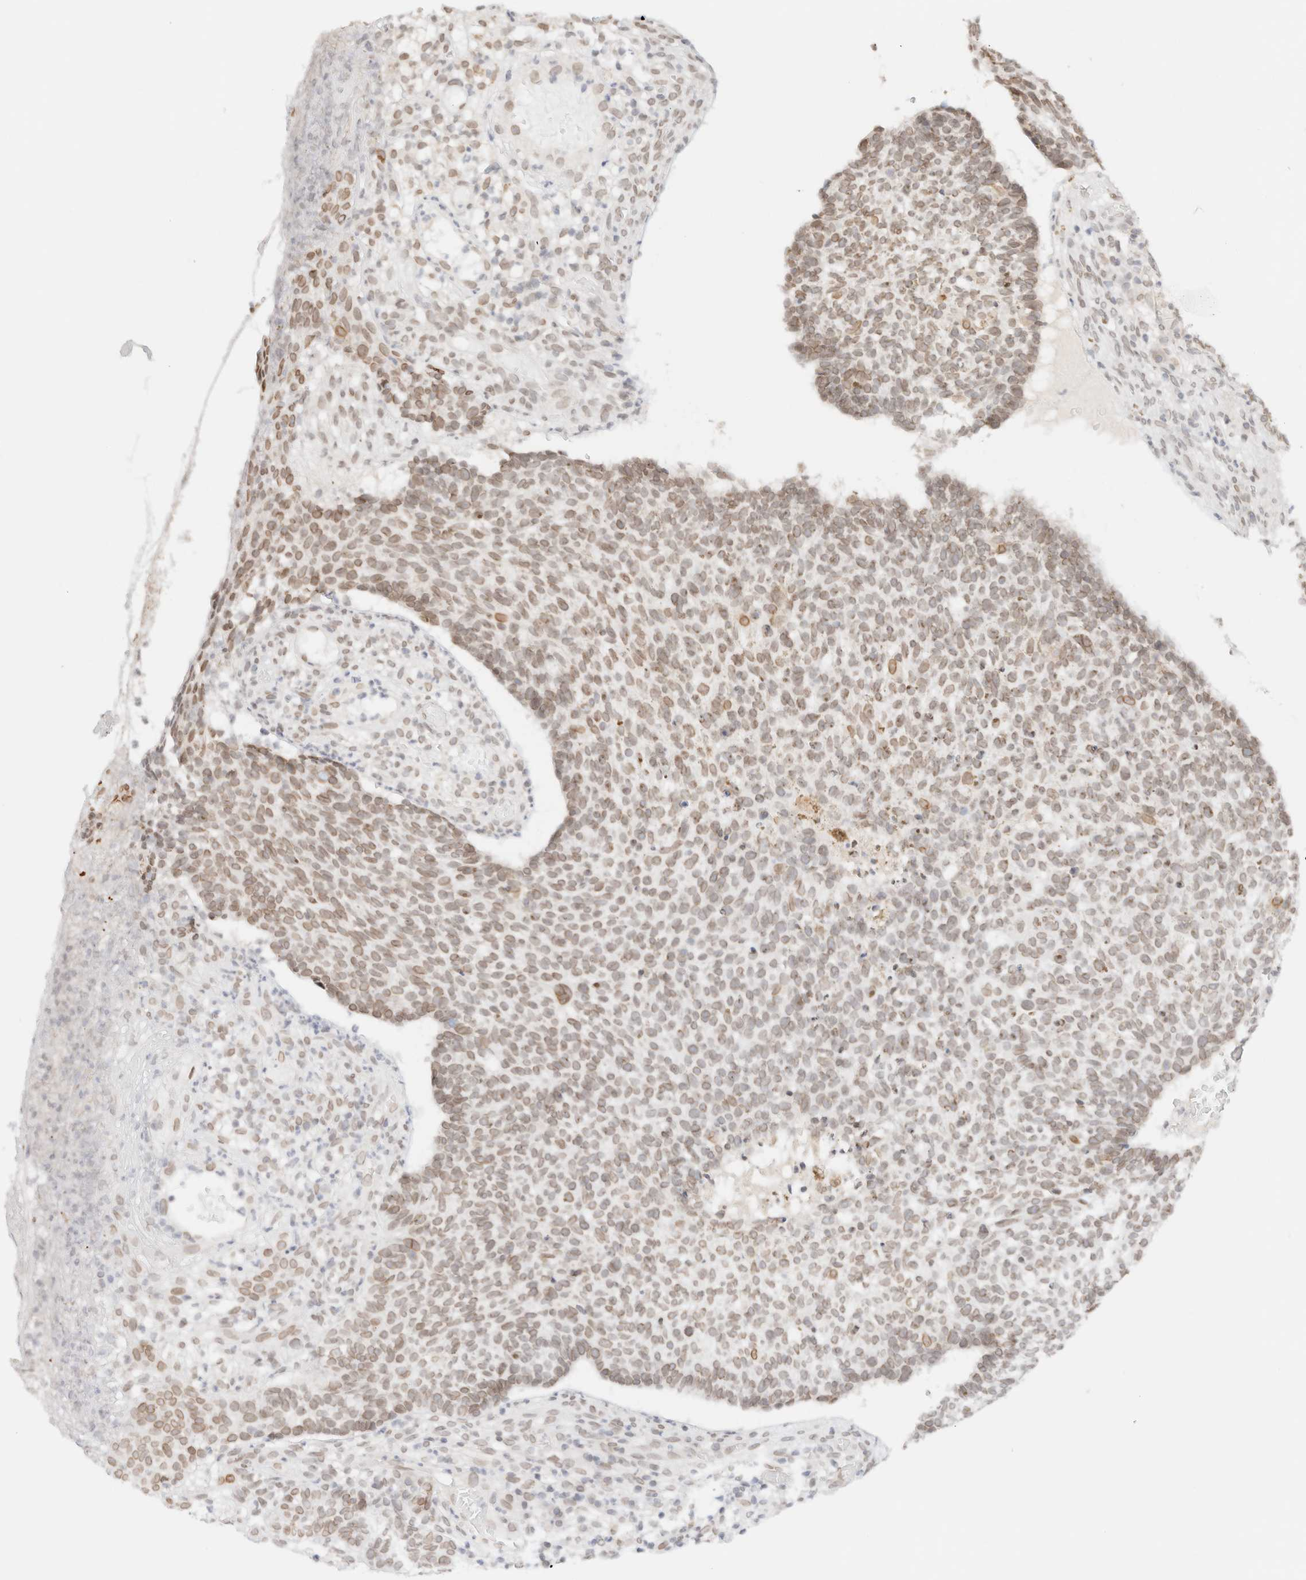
{"staining": {"intensity": "weak", "quantity": ">75%", "location": "cytoplasmic/membranous,nuclear"}, "tissue": "skin cancer", "cell_type": "Tumor cells", "image_type": "cancer", "snomed": [{"axis": "morphology", "description": "Basal cell carcinoma"}, {"axis": "topography", "description": "Skin"}], "caption": "This micrograph reveals skin cancer stained with immunohistochemistry (IHC) to label a protein in brown. The cytoplasmic/membranous and nuclear of tumor cells show weak positivity for the protein. Nuclei are counter-stained blue.", "gene": "ZNF770", "patient": {"sex": "male", "age": 85}}